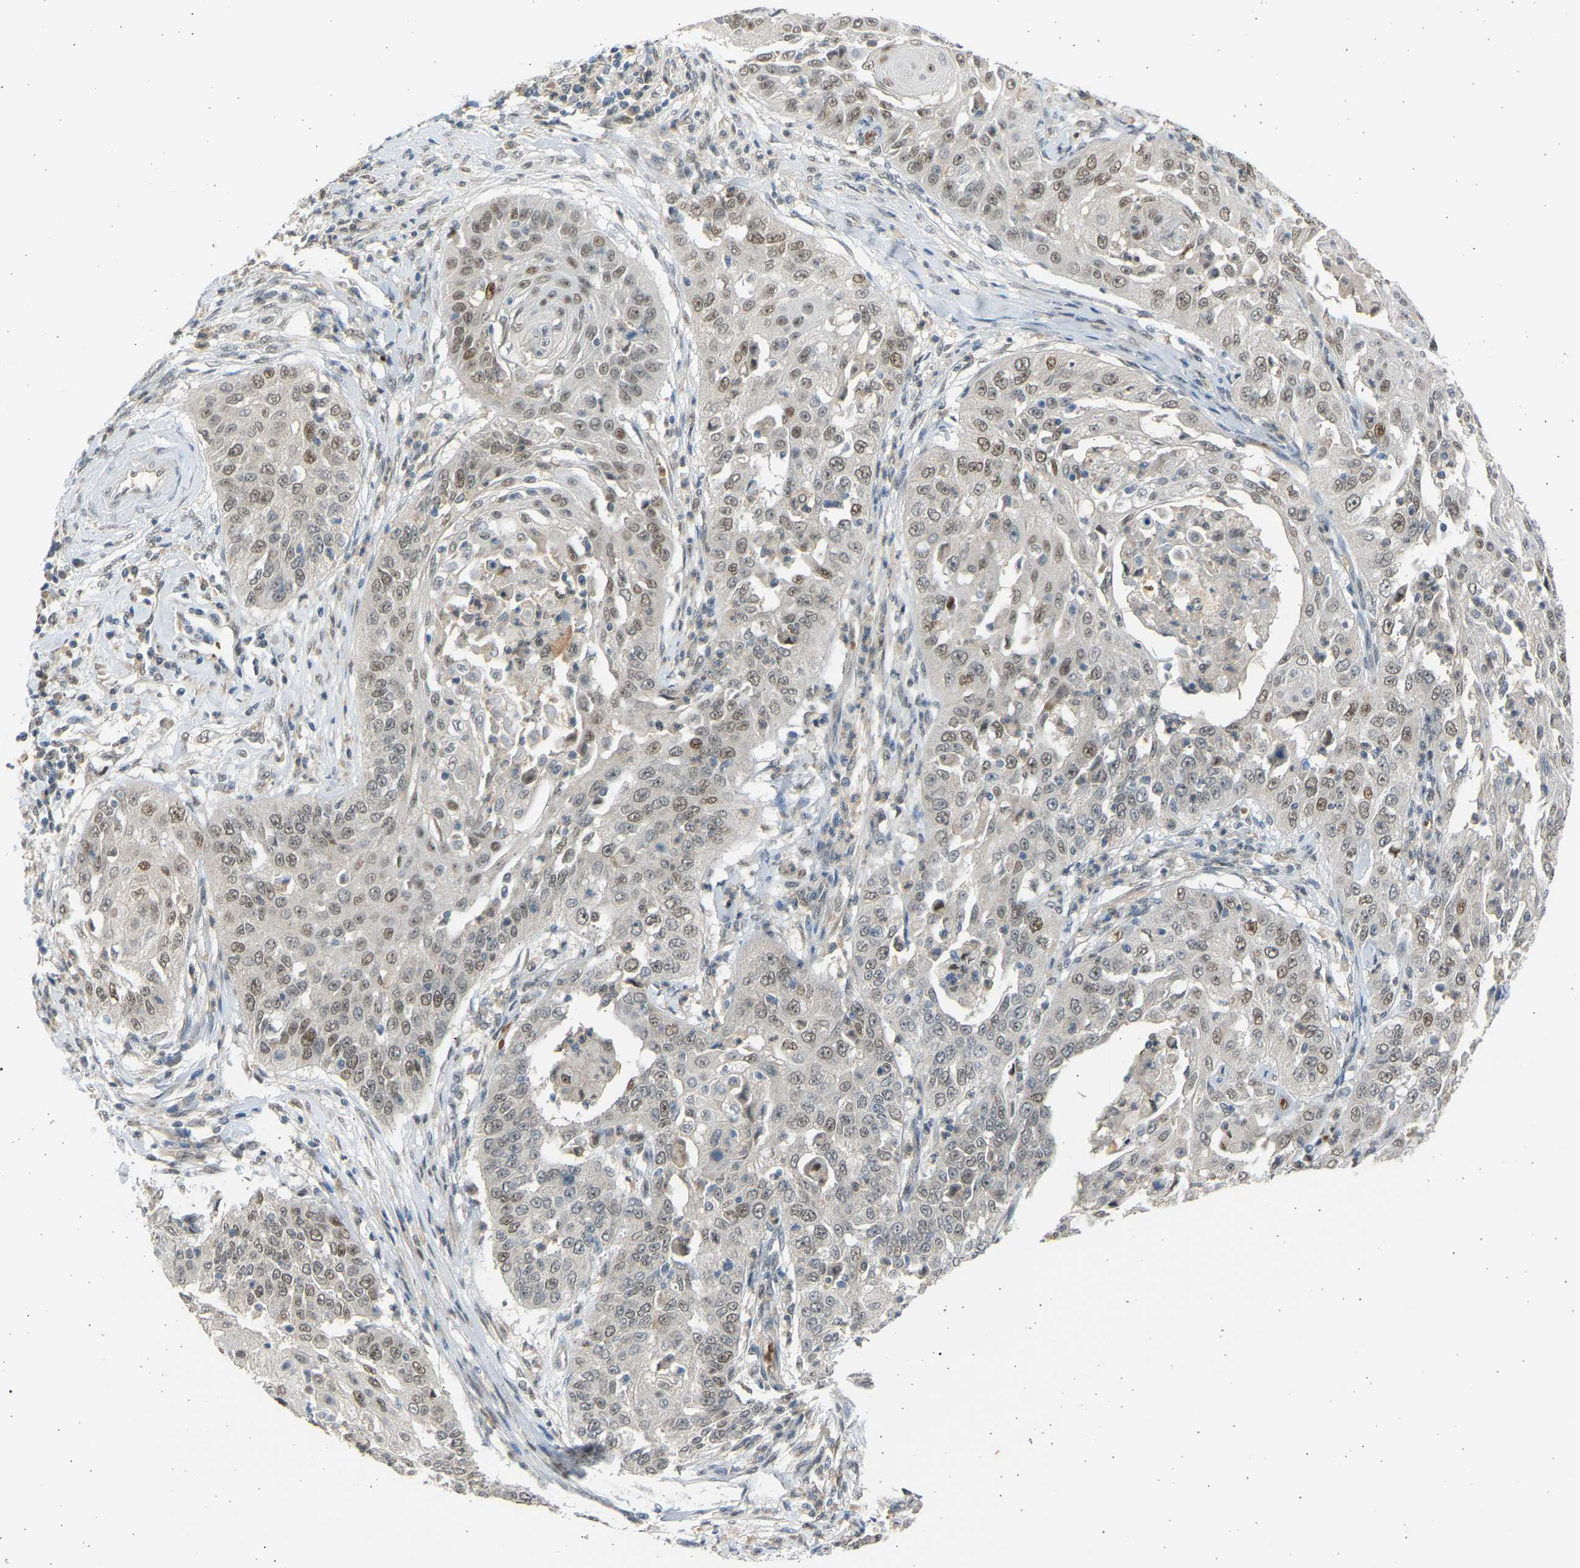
{"staining": {"intensity": "weak", "quantity": ">75%", "location": "nuclear"}, "tissue": "cervical cancer", "cell_type": "Tumor cells", "image_type": "cancer", "snomed": [{"axis": "morphology", "description": "Squamous cell carcinoma, NOS"}, {"axis": "topography", "description": "Cervix"}], "caption": "The photomicrograph displays immunohistochemical staining of cervical squamous cell carcinoma. There is weak nuclear staining is identified in about >75% of tumor cells.", "gene": "BIRC2", "patient": {"sex": "female", "age": 33}}